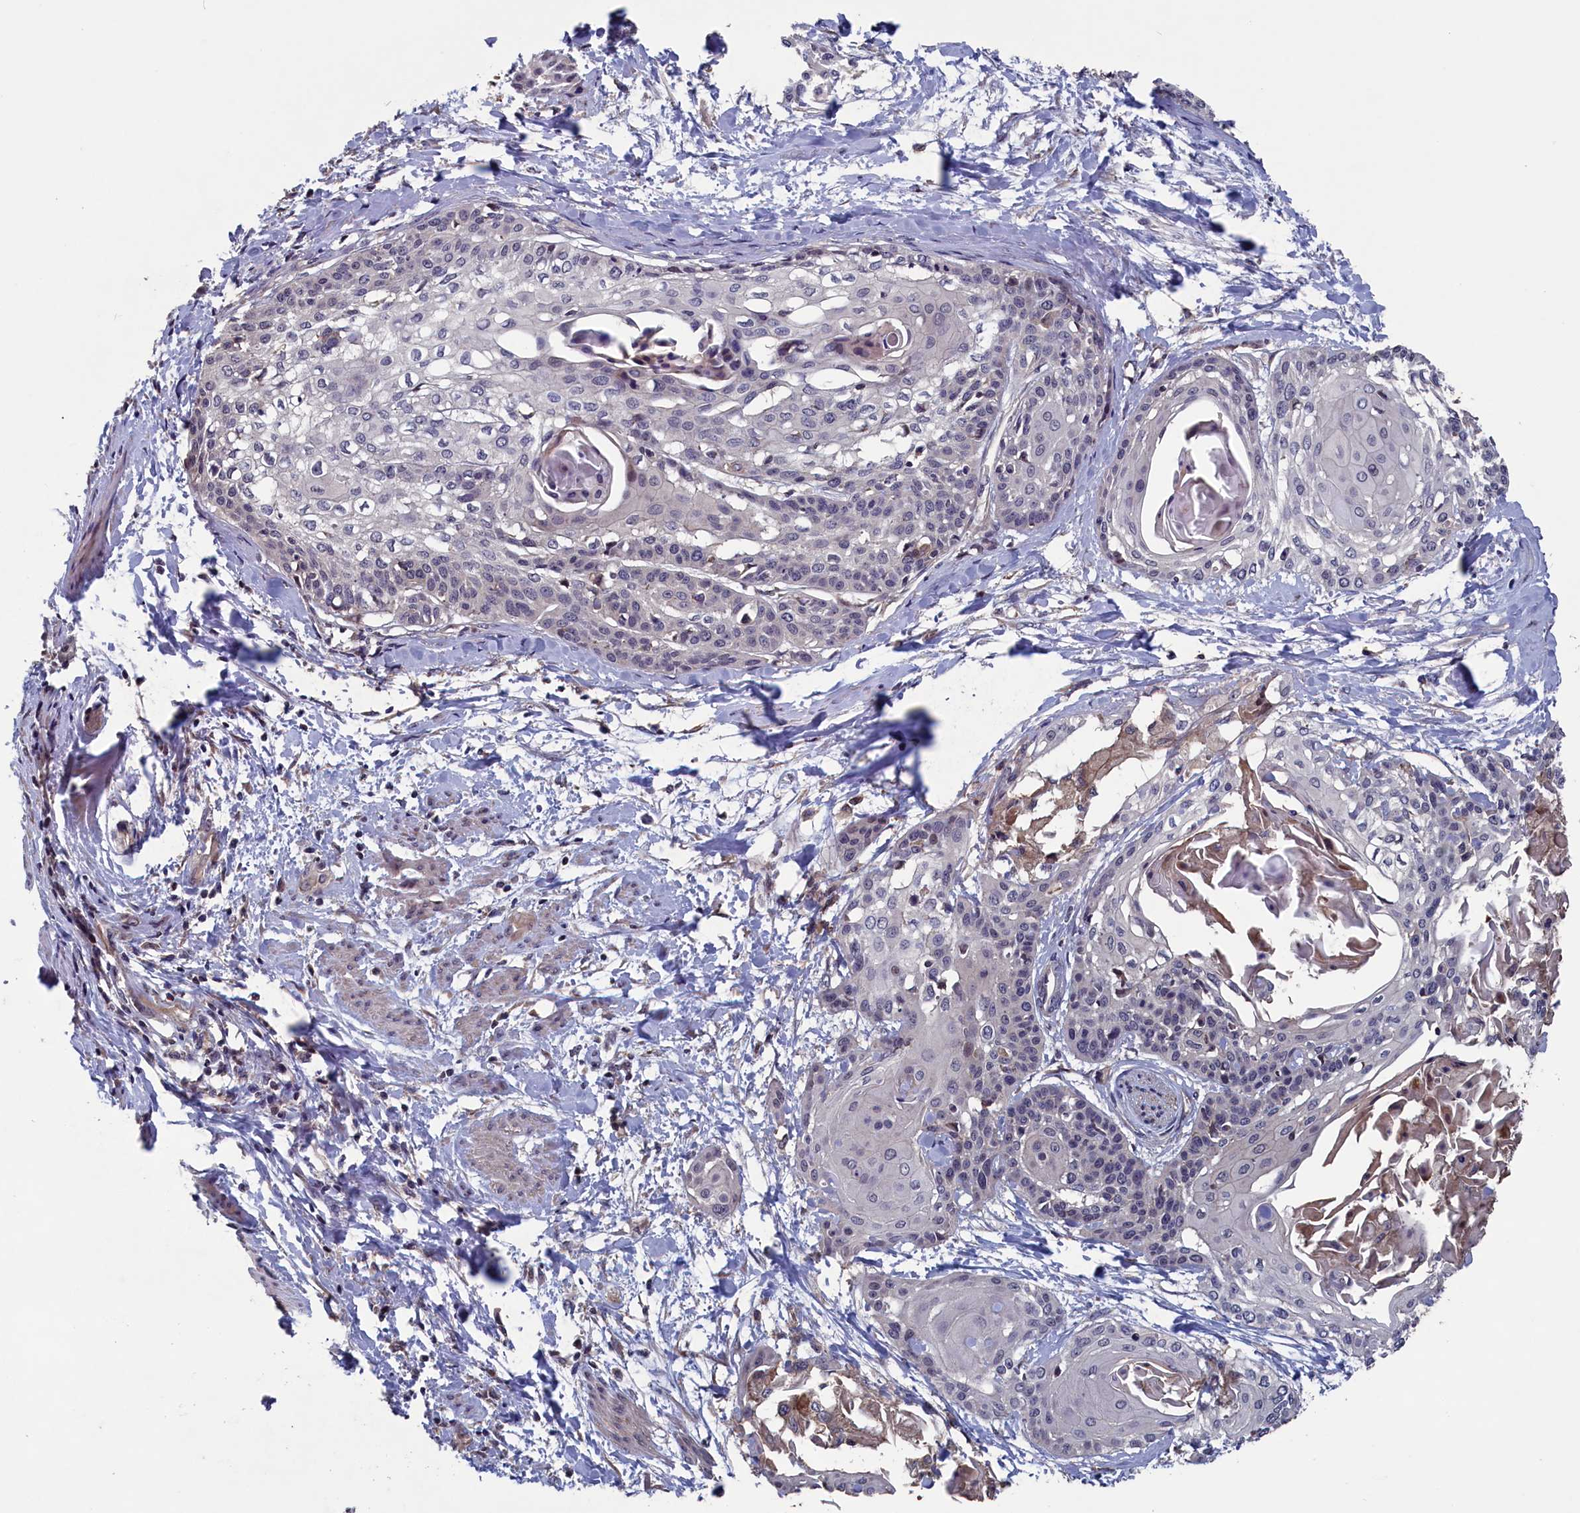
{"staining": {"intensity": "negative", "quantity": "none", "location": "none"}, "tissue": "cervical cancer", "cell_type": "Tumor cells", "image_type": "cancer", "snomed": [{"axis": "morphology", "description": "Squamous cell carcinoma, NOS"}, {"axis": "topography", "description": "Cervix"}], "caption": "Human squamous cell carcinoma (cervical) stained for a protein using IHC exhibits no positivity in tumor cells.", "gene": "SPATA13", "patient": {"sex": "female", "age": 57}}